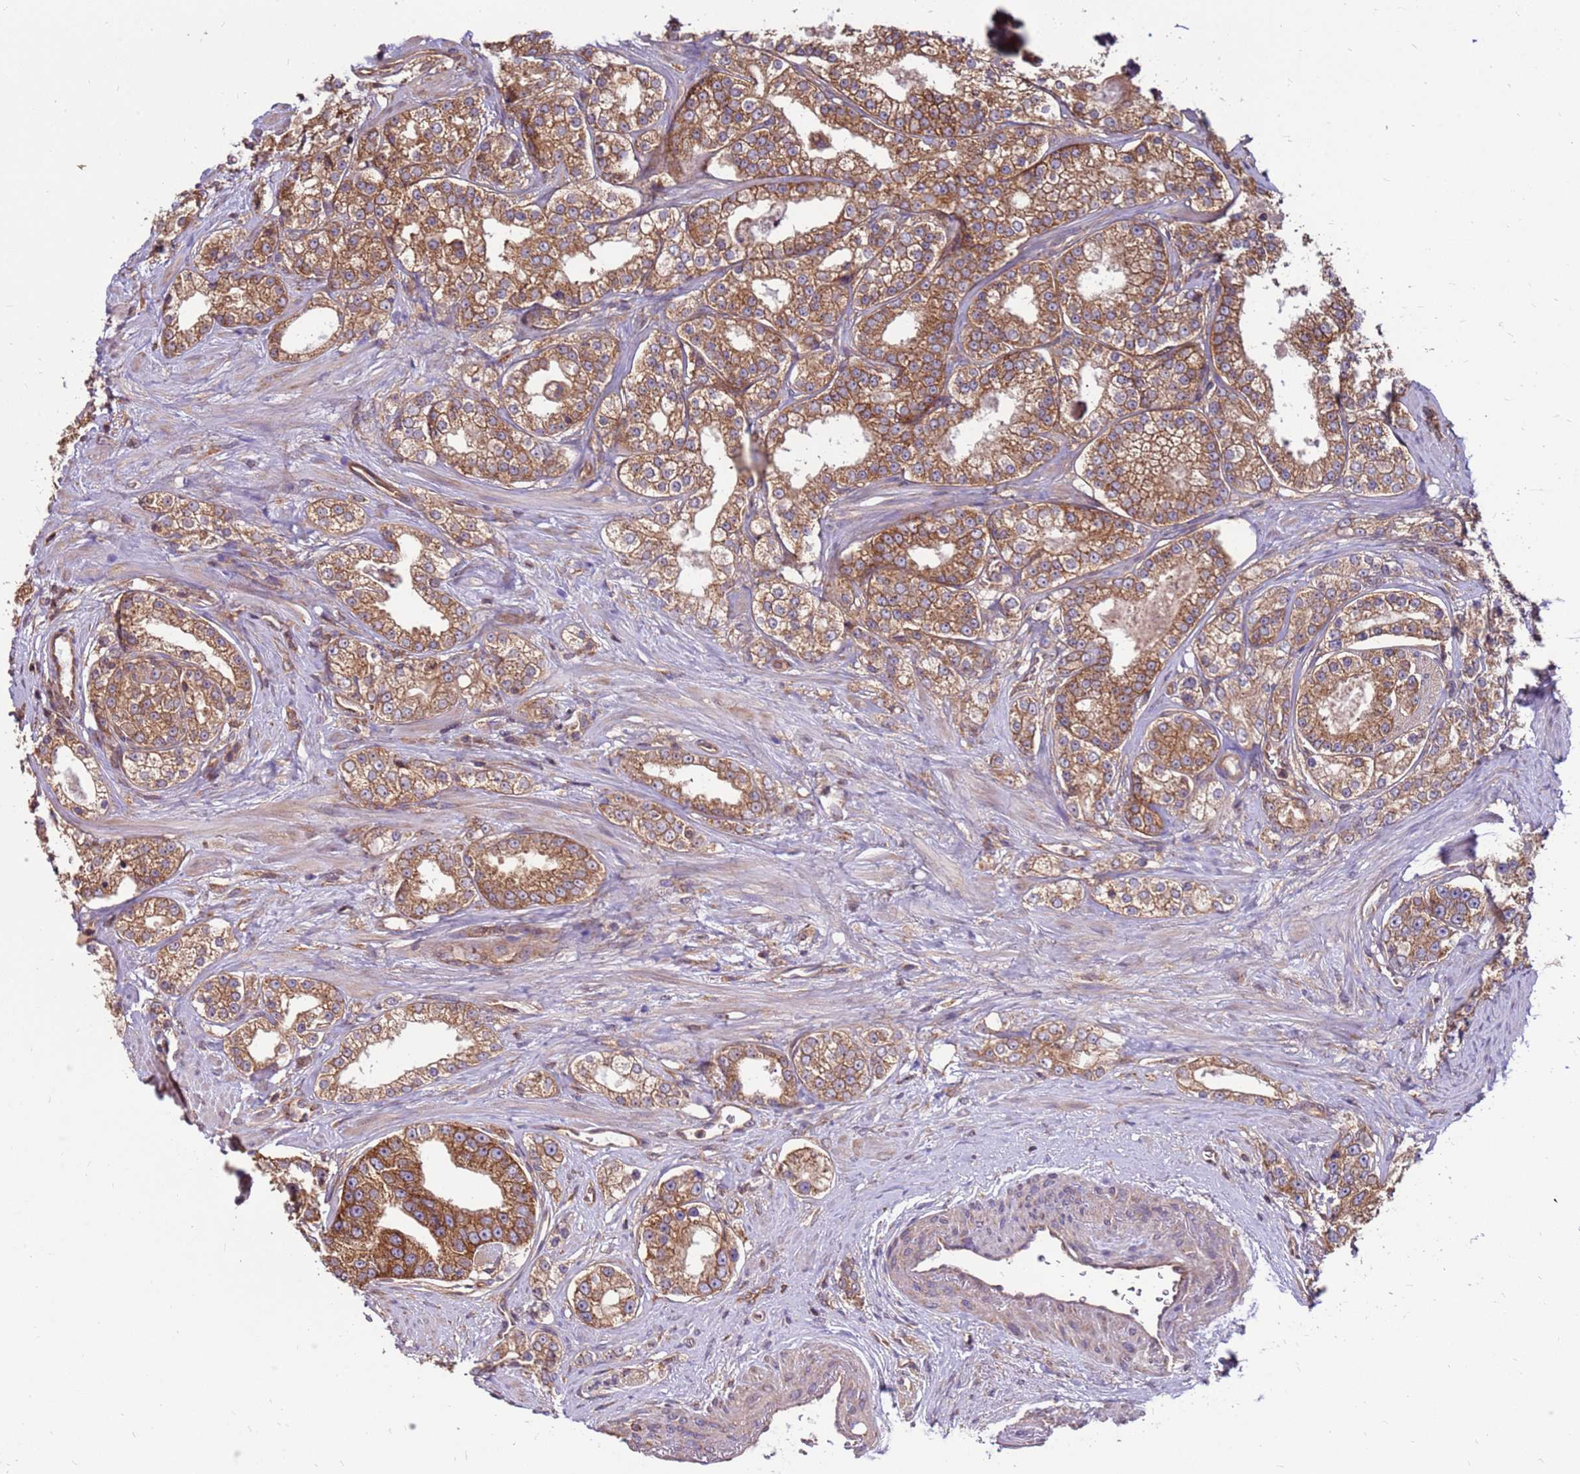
{"staining": {"intensity": "moderate", "quantity": ">75%", "location": "cytoplasmic/membranous"}, "tissue": "prostate cancer", "cell_type": "Tumor cells", "image_type": "cancer", "snomed": [{"axis": "morphology", "description": "Normal tissue, NOS"}, {"axis": "morphology", "description": "Adenocarcinoma, High grade"}, {"axis": "topography", "description": "Prostate"}], "caption": "Prostate high-grade adenocarcinoma was stained to show a protein in brown. There is medium levels of moderate cytoplasmic/membranous expression in approximately >75% of tumor cells.", "gene": "SLC44A5", "patient": {"sex": "male", "age": 83}}